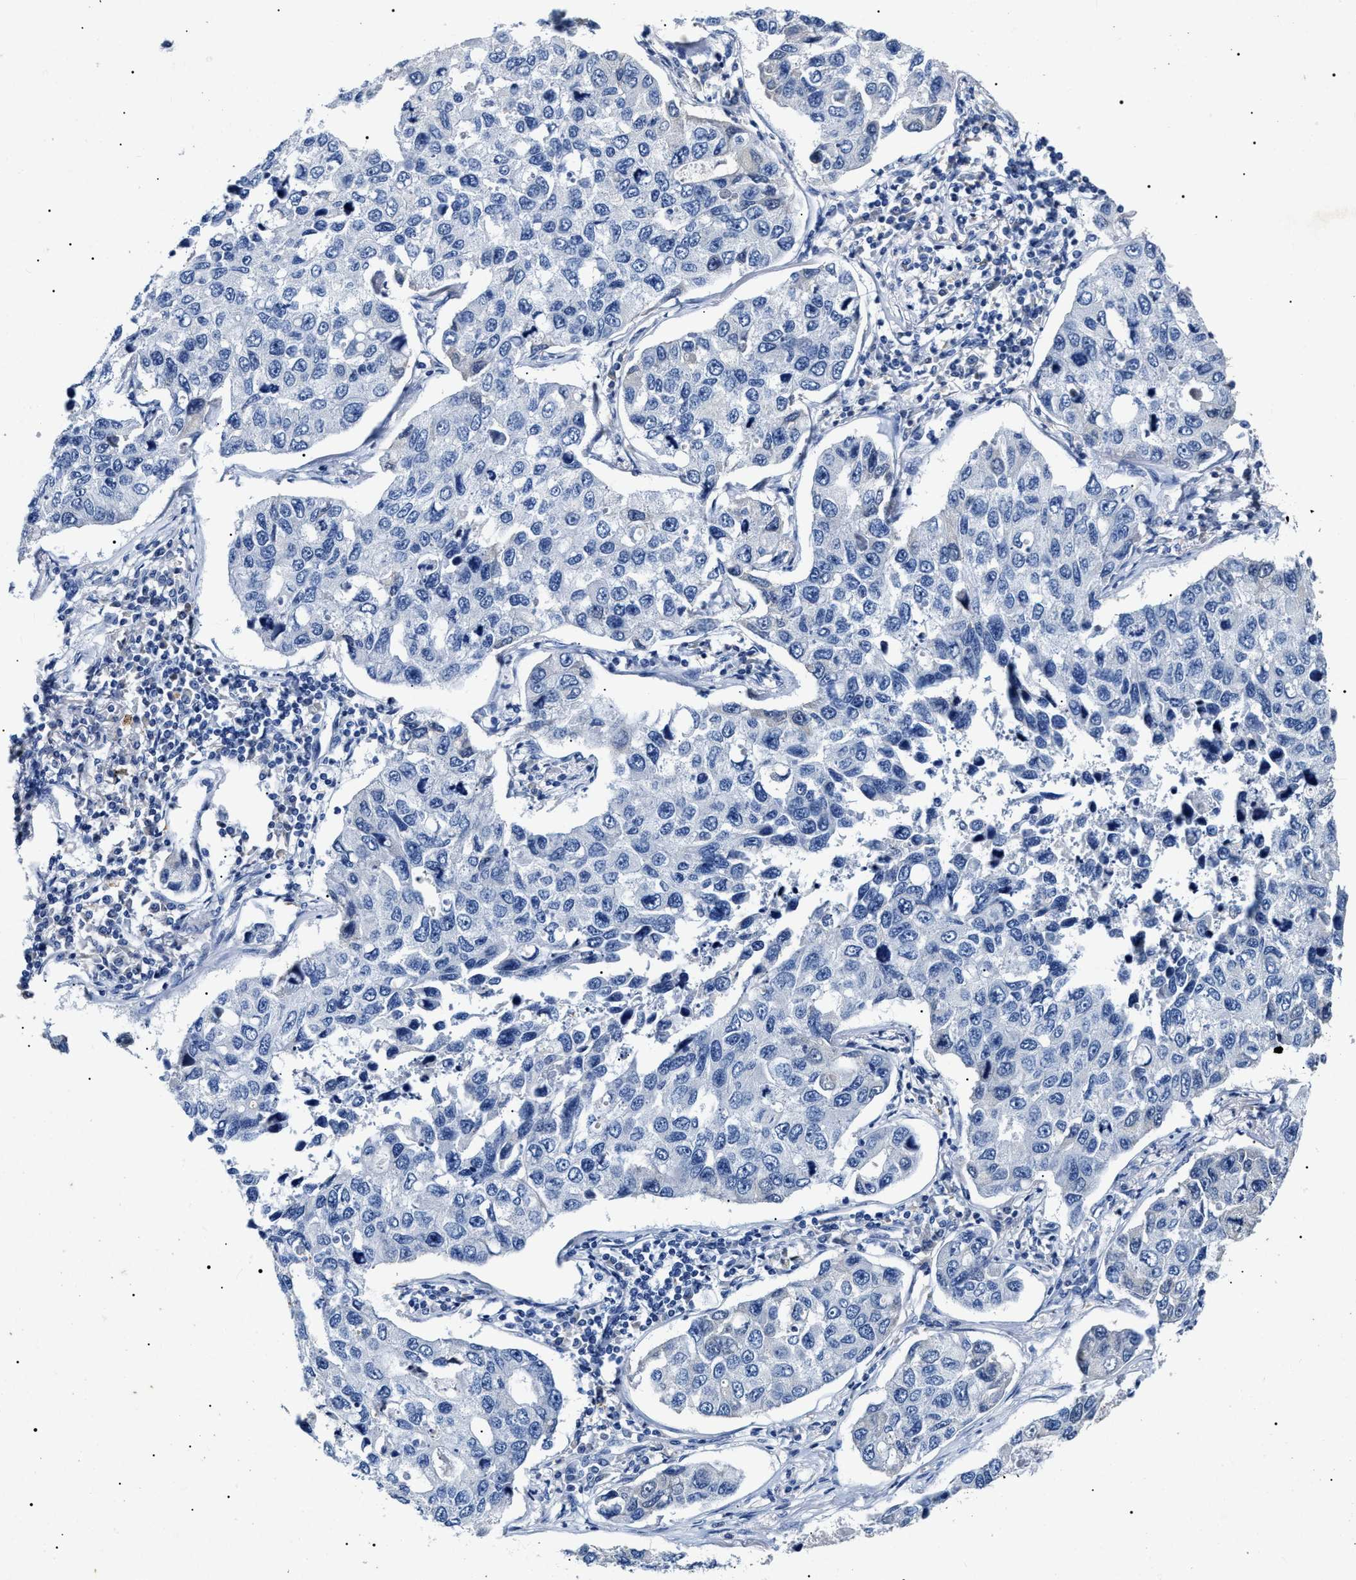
{"staining": {"intensity": "negative", "quantity": "none", "location": "none"}, "tissue": "lung cancer", "cell_type": "Tumor cells", "image_type": "cancer", "snomed": [{"axis": "morphology", "description": "Adenocarcinoma, NOS"}, {"axis": "topography", "description": "Lung"}], "caption": "Immunohistochemical staining of adenocarcinoma (lung) displays no significant staining in tumor cells. (Immunohistochemistry, brightfield microscopy, high magnification).", "gene": "LRRC8E", "patient": {"sex": "male", "age": 64}}